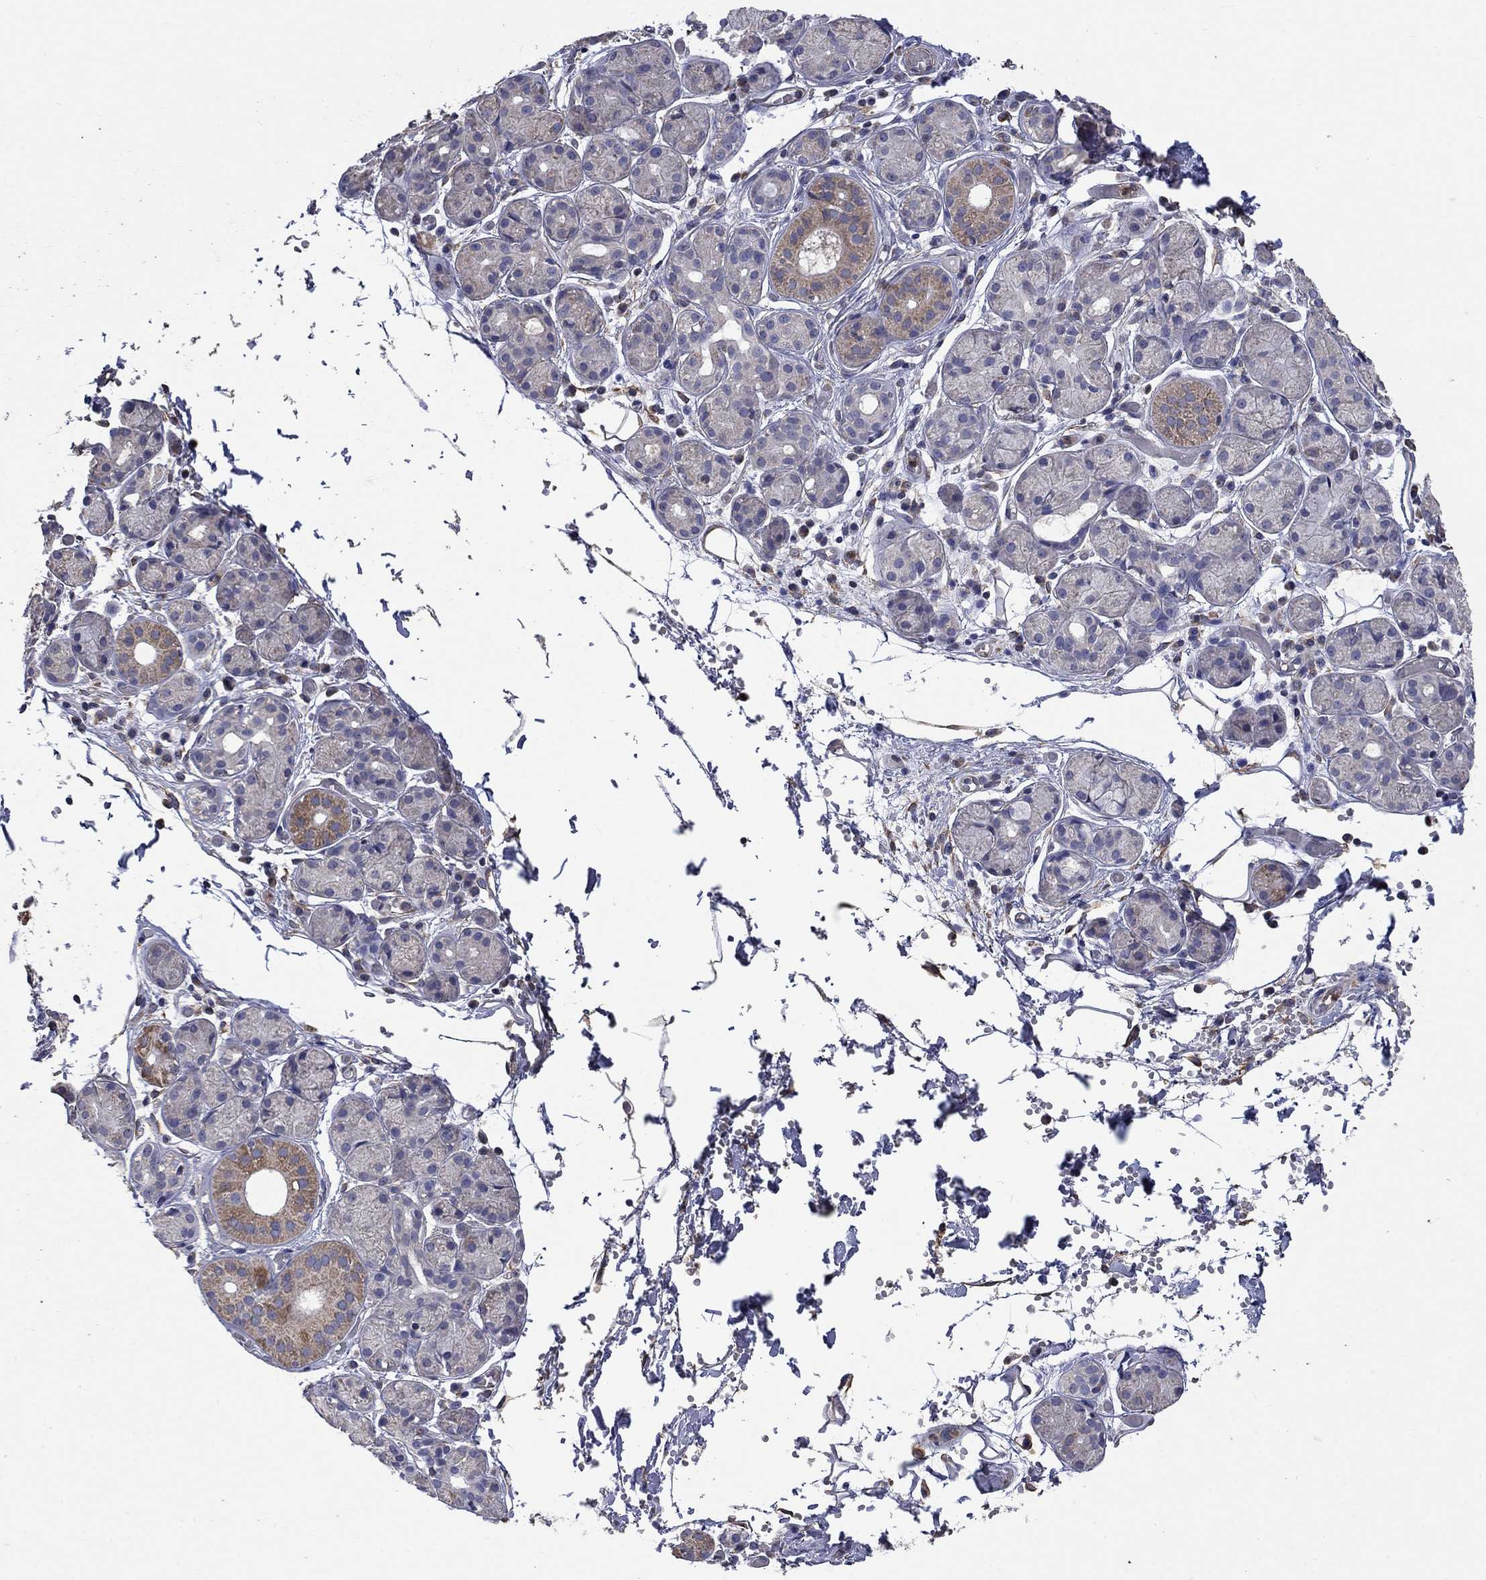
{"staining": {"intensity": "moderate", "quantity": "<25%", "location": "cytoplasmic/membranous"}, "tissue": "salivary gland", "cell_type": "Glandular cells", "image_type": "normal", "snomed": [{"axis": "morphology", "description": "Normal tissue, NOS"}, {"axis": "topography", "description": "Salivary gland"}, {"axis": "topography", "description": "Peripheral nerve tissue"}], "caption": "The immunohistochemical stain highlights moderate cytoplasmic/membranous staining in glandular cells of normal salivary gland. The staining was performed using DAB (3,3'-diaminobenzidine), with brown indicating positive protein expression. Nuclei are stained blue with hematoxylin.", "gene": "CAMKK2", "patient": {"sex": "male", "age": 71}}